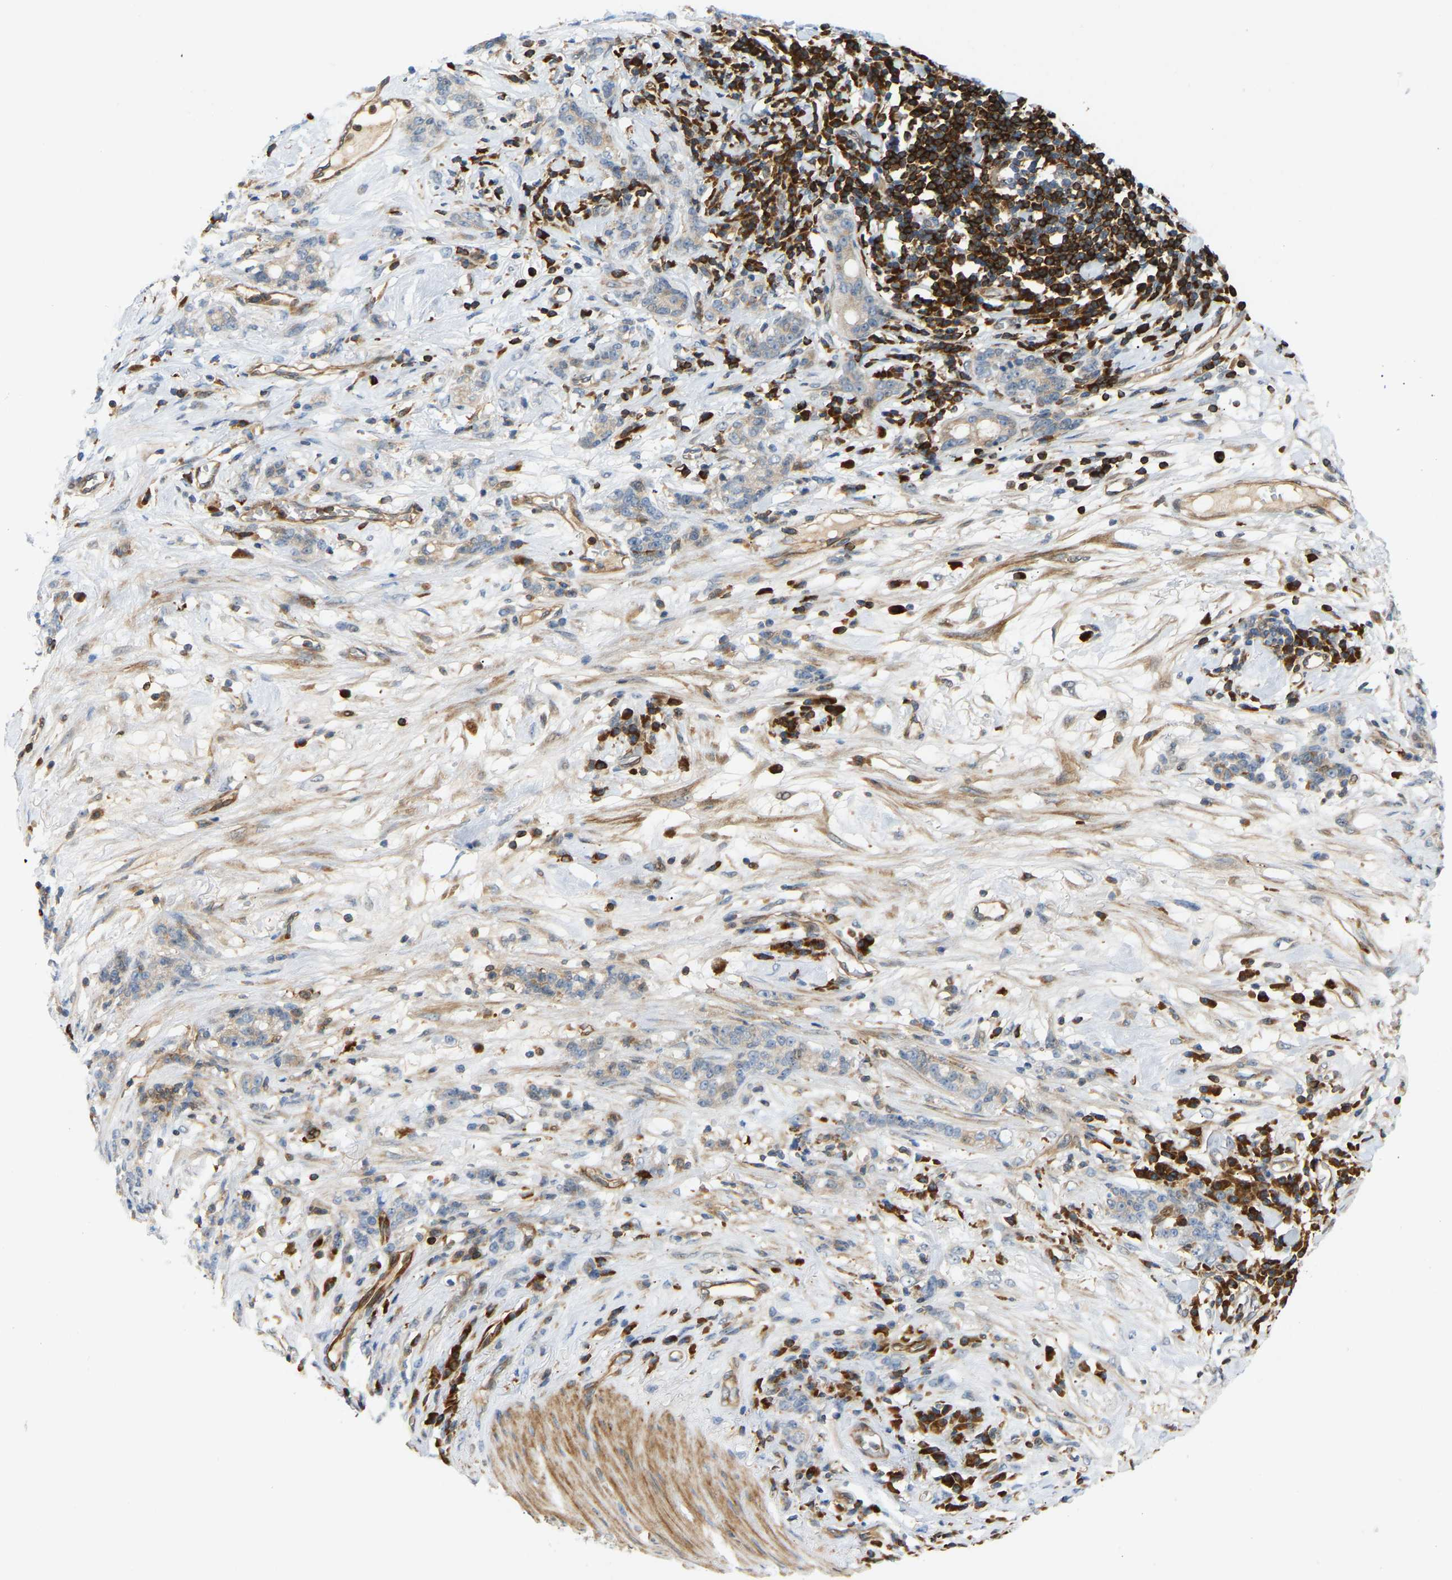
{"staining": {"intensity": "weak", "quantity": "<25%", "location": "cytoplasmic/membranous"}, "tissue": "stomach cancer", "cell_type": "Tumor cells", "image_type": "cancer", "snomed": [{"axis": "morphology", "description": "Adenocarcinoma, NOS"}, {"axis": "topography", "description": "Stomach, lower"}], "caption": "Image shows no protein positivity in tumor cells of stomach cancer tissue.", "gene": "PLCG2", "patient": {"sex": "male", "age": 88}}